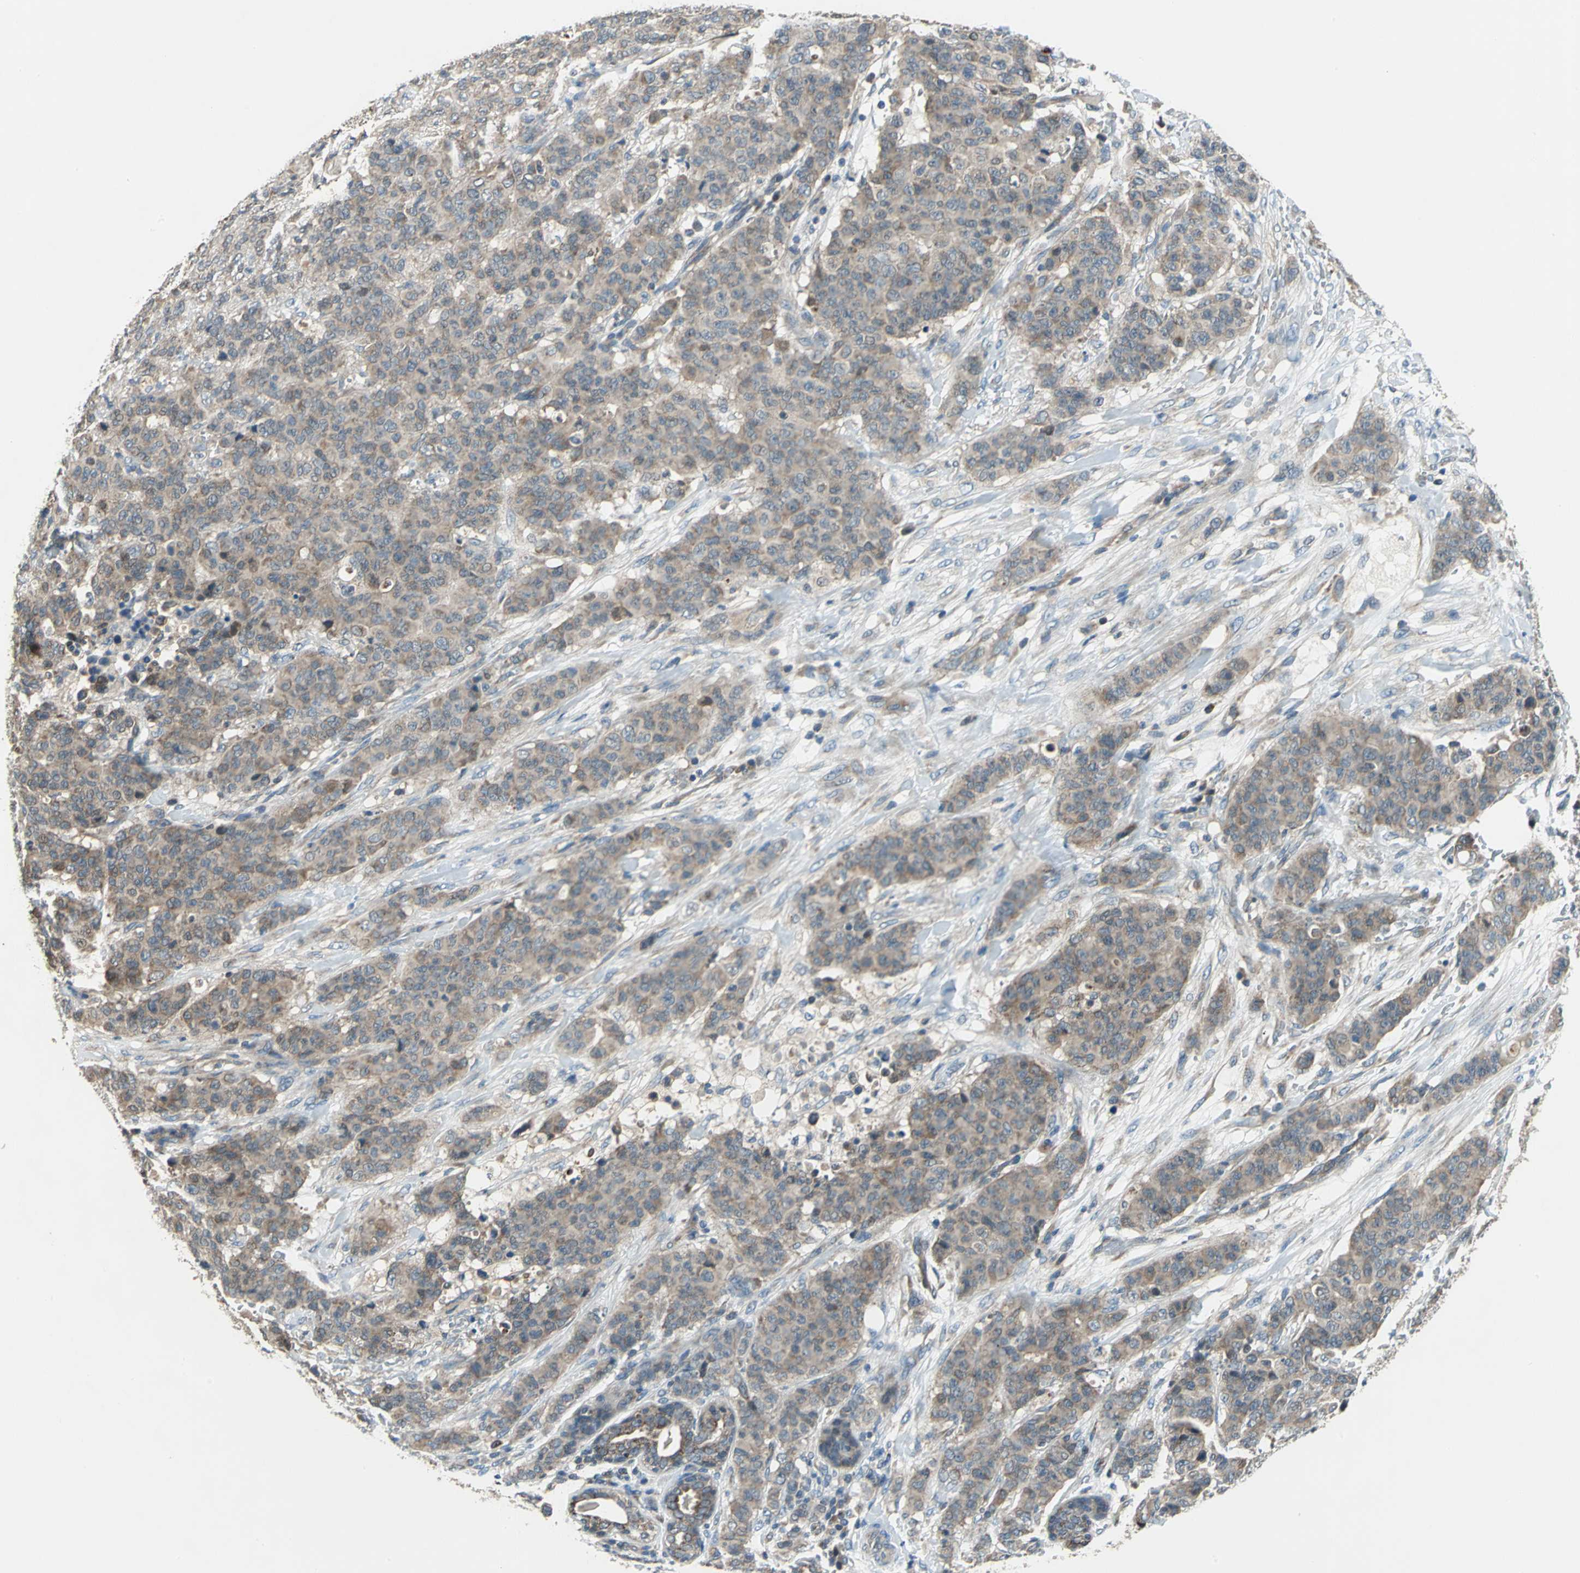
{"staining": {"intensity": "moderate", "quantity": ">75%", "location": "cytoplasmic/membranous"}, "tissue": "breast cancer", "cell_type": "Tumor cells", "image_type": "cancer", "snomed": [{"axis": "morphology", "description": "Duct carcinoma"}, {"axis": "topography", "description": "Breast"}], "caption": "Protein analysis of invasive ductal carcinoma (breast) tissue demonstrates moderate cytoplasmic/membranous staining in about >75% of tumor cells.", "gene": "TRAK1", "patient": {"sex": "female", "age": 40}}